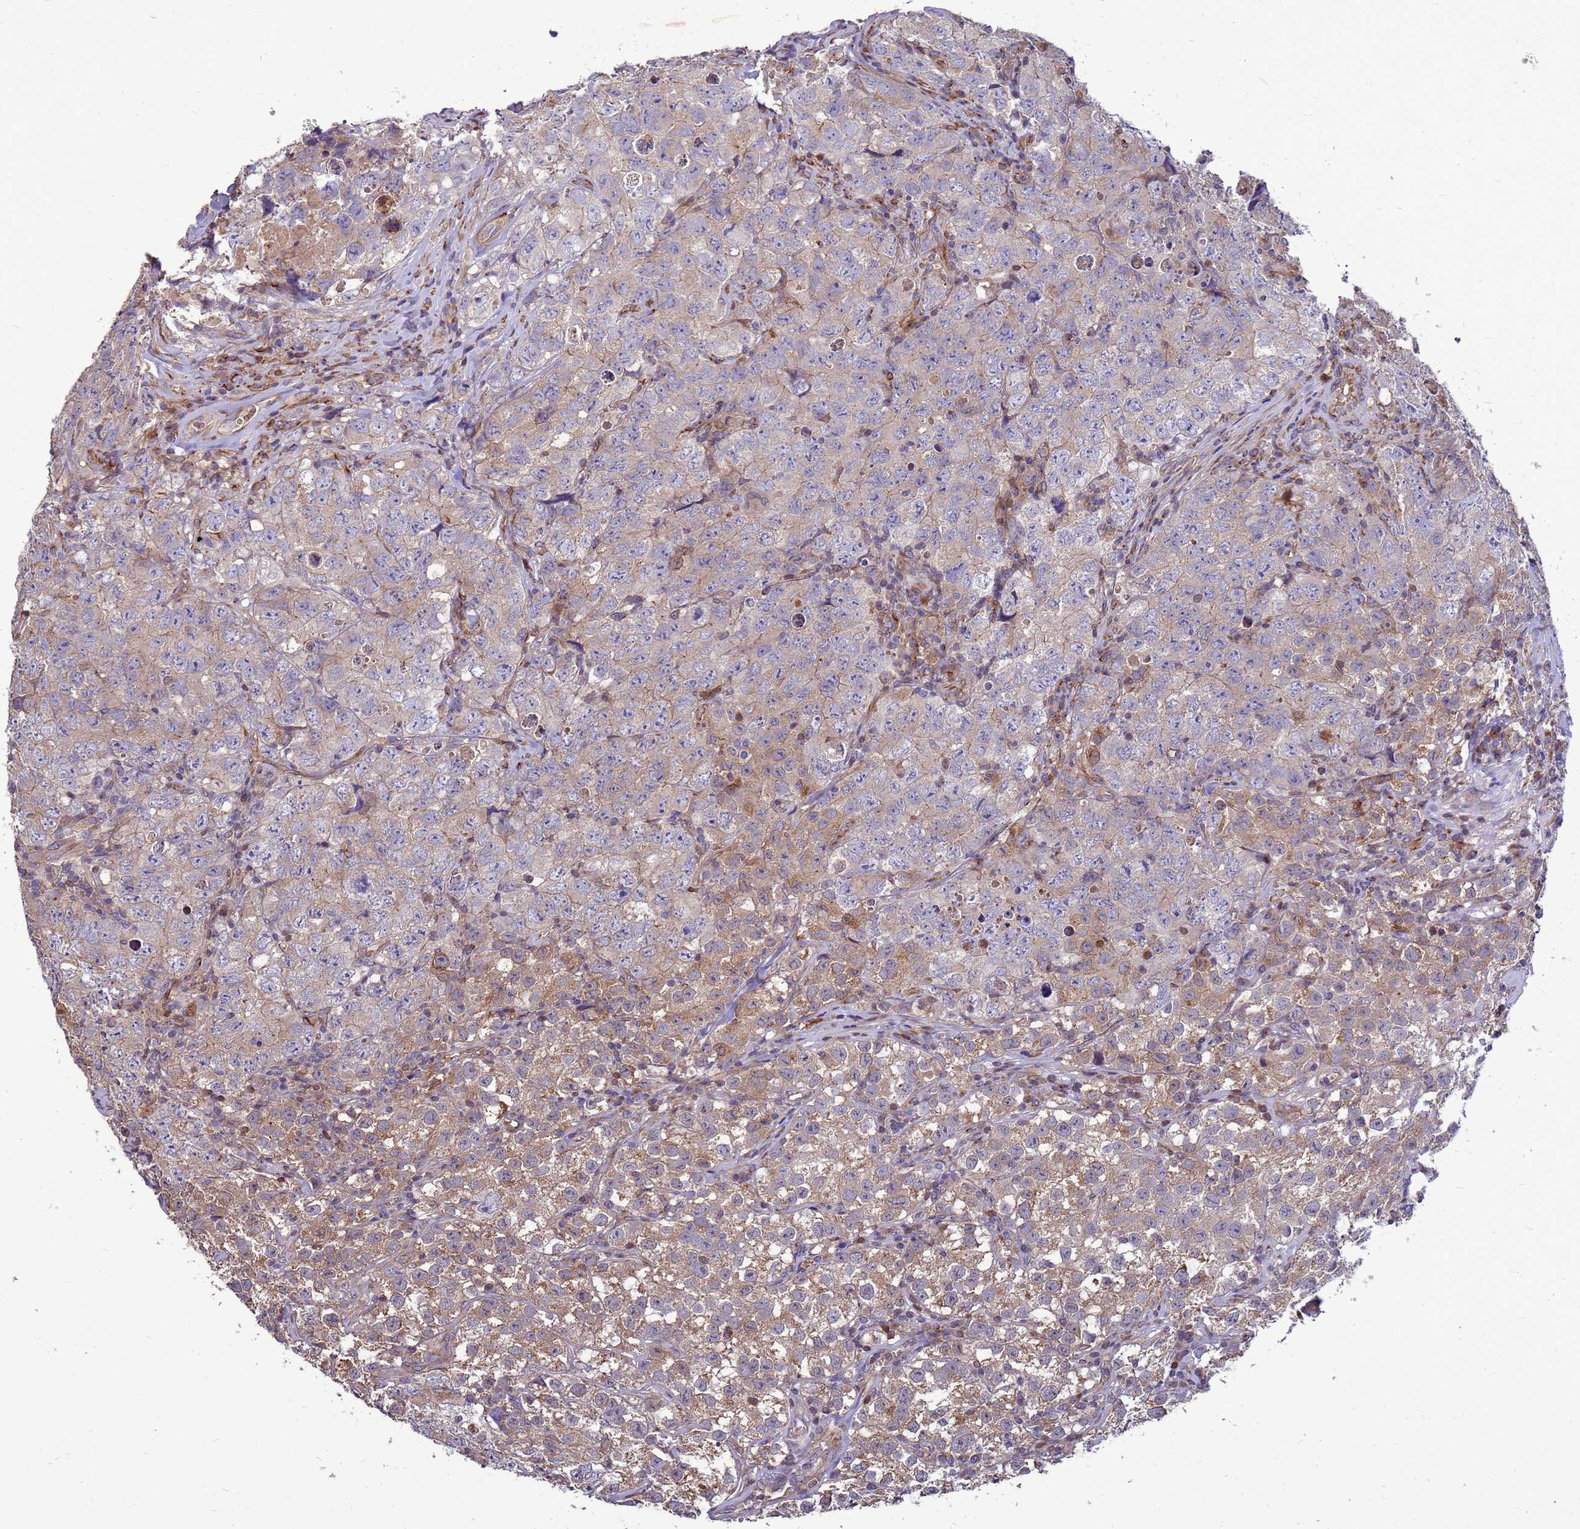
{"staining": {"intensity": "weak", "quantity": "<25%", "location": "cytoplasmic/membranous"}, "tissue": "testis cancer", "cell_type": "Tumor cells", "image_type": "cancer", "snomed": [{"axis": "morphology", "description": "Seminoma, NOS"}, {"axis": "morphology", "description": "Carcinoma, Embryonal, NOS"}, {"axis": "topography", "description": "Testis"}], "caption": "The micrograph displays no staining of tumor cells in testis seminoma.", "gene": "EIF4EBP3", "patient": {"sex": "male", "age": 43}}